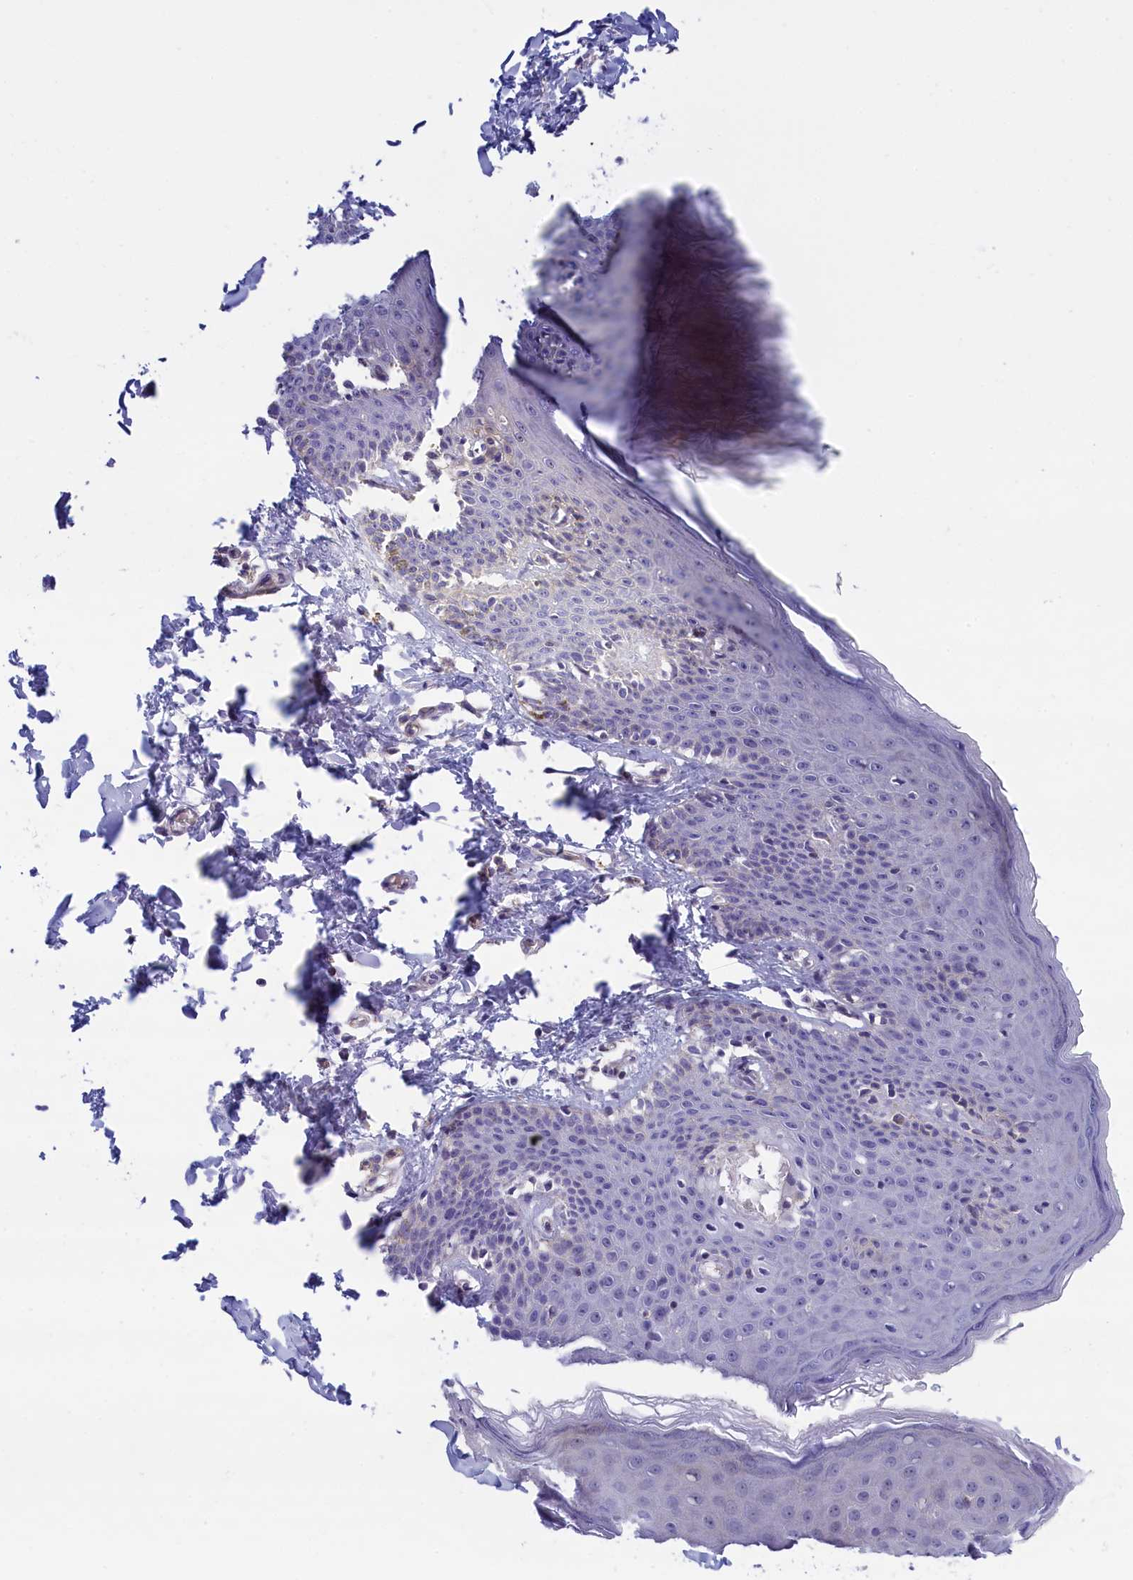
{"staining": {"intensity": "moderate", "quantity": "<25%", "location": "nuclear"}, "tissue": "skin", "cell_type": "Epidermal cells", "image_type": "normal", "snomed": [{"axis": "morphology", "description": "Normal tissue, NOS"}, {"axis": "topography", "description": "Vulva"}], "caption": "Approximately <25% of epidermal cells in normal skin exhibit moderate nuclear protein positivity as visualized by brown immunohistochemical staining.", "gene": "ABCC12", "patient": {"sex": "female", "age": 66}}